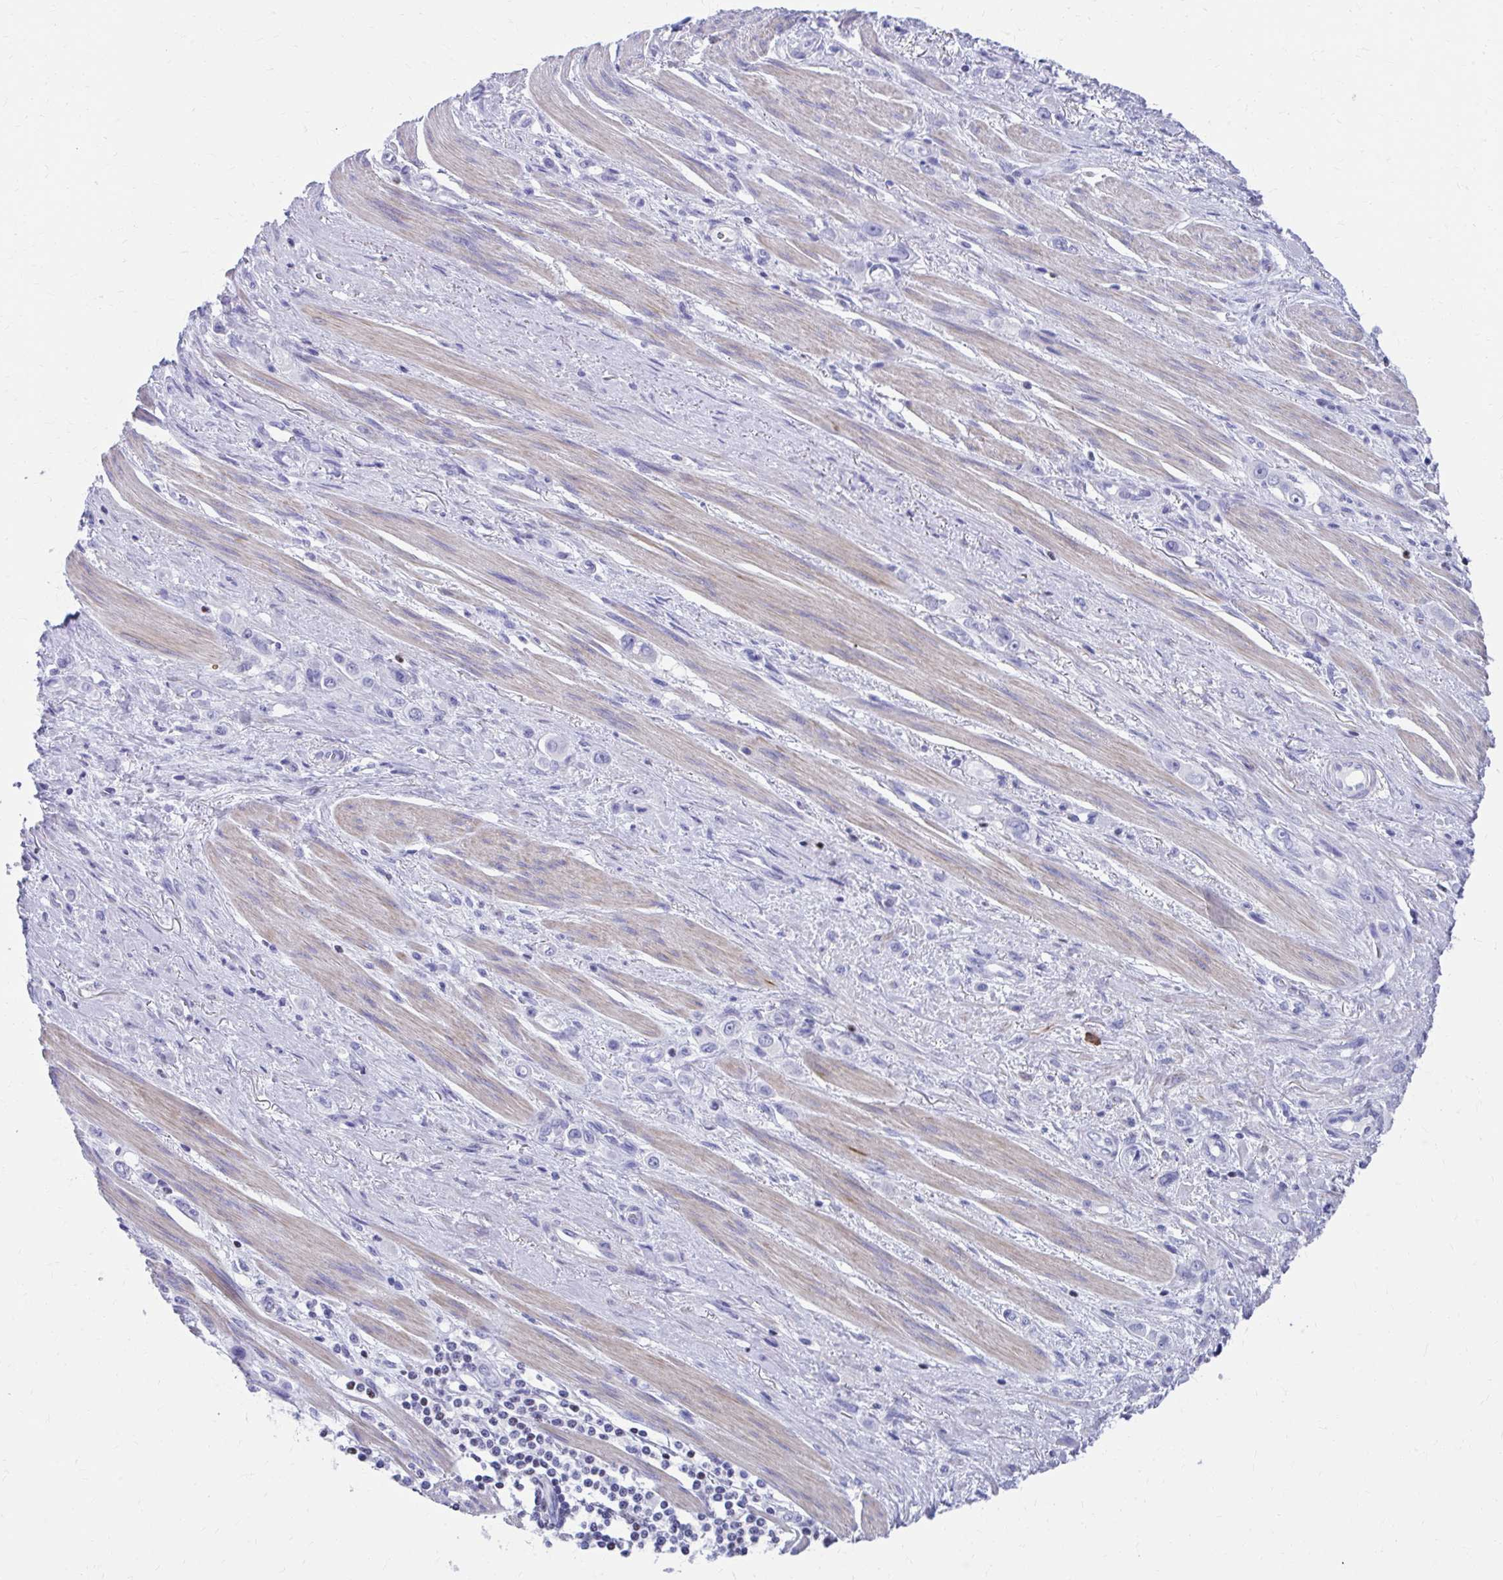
{"staining": {"intensity": "negative", "quantity": "none", "location": "none"}, "tissue": "stomach cancer", "cell_type": "Tumor cells", "image_type": "cancer", "snomed": [{"axis": "morphology", "description": "Adenocarcinoma, NOS"}, {"axis": "topography", "description": "Stomach, upper"}], "caption": "Tumor cells show no significant protein expression in adenocarcinoma (stomach).", "gene": "RUNX3", "patient": {"sex": "male", "age": 75}}